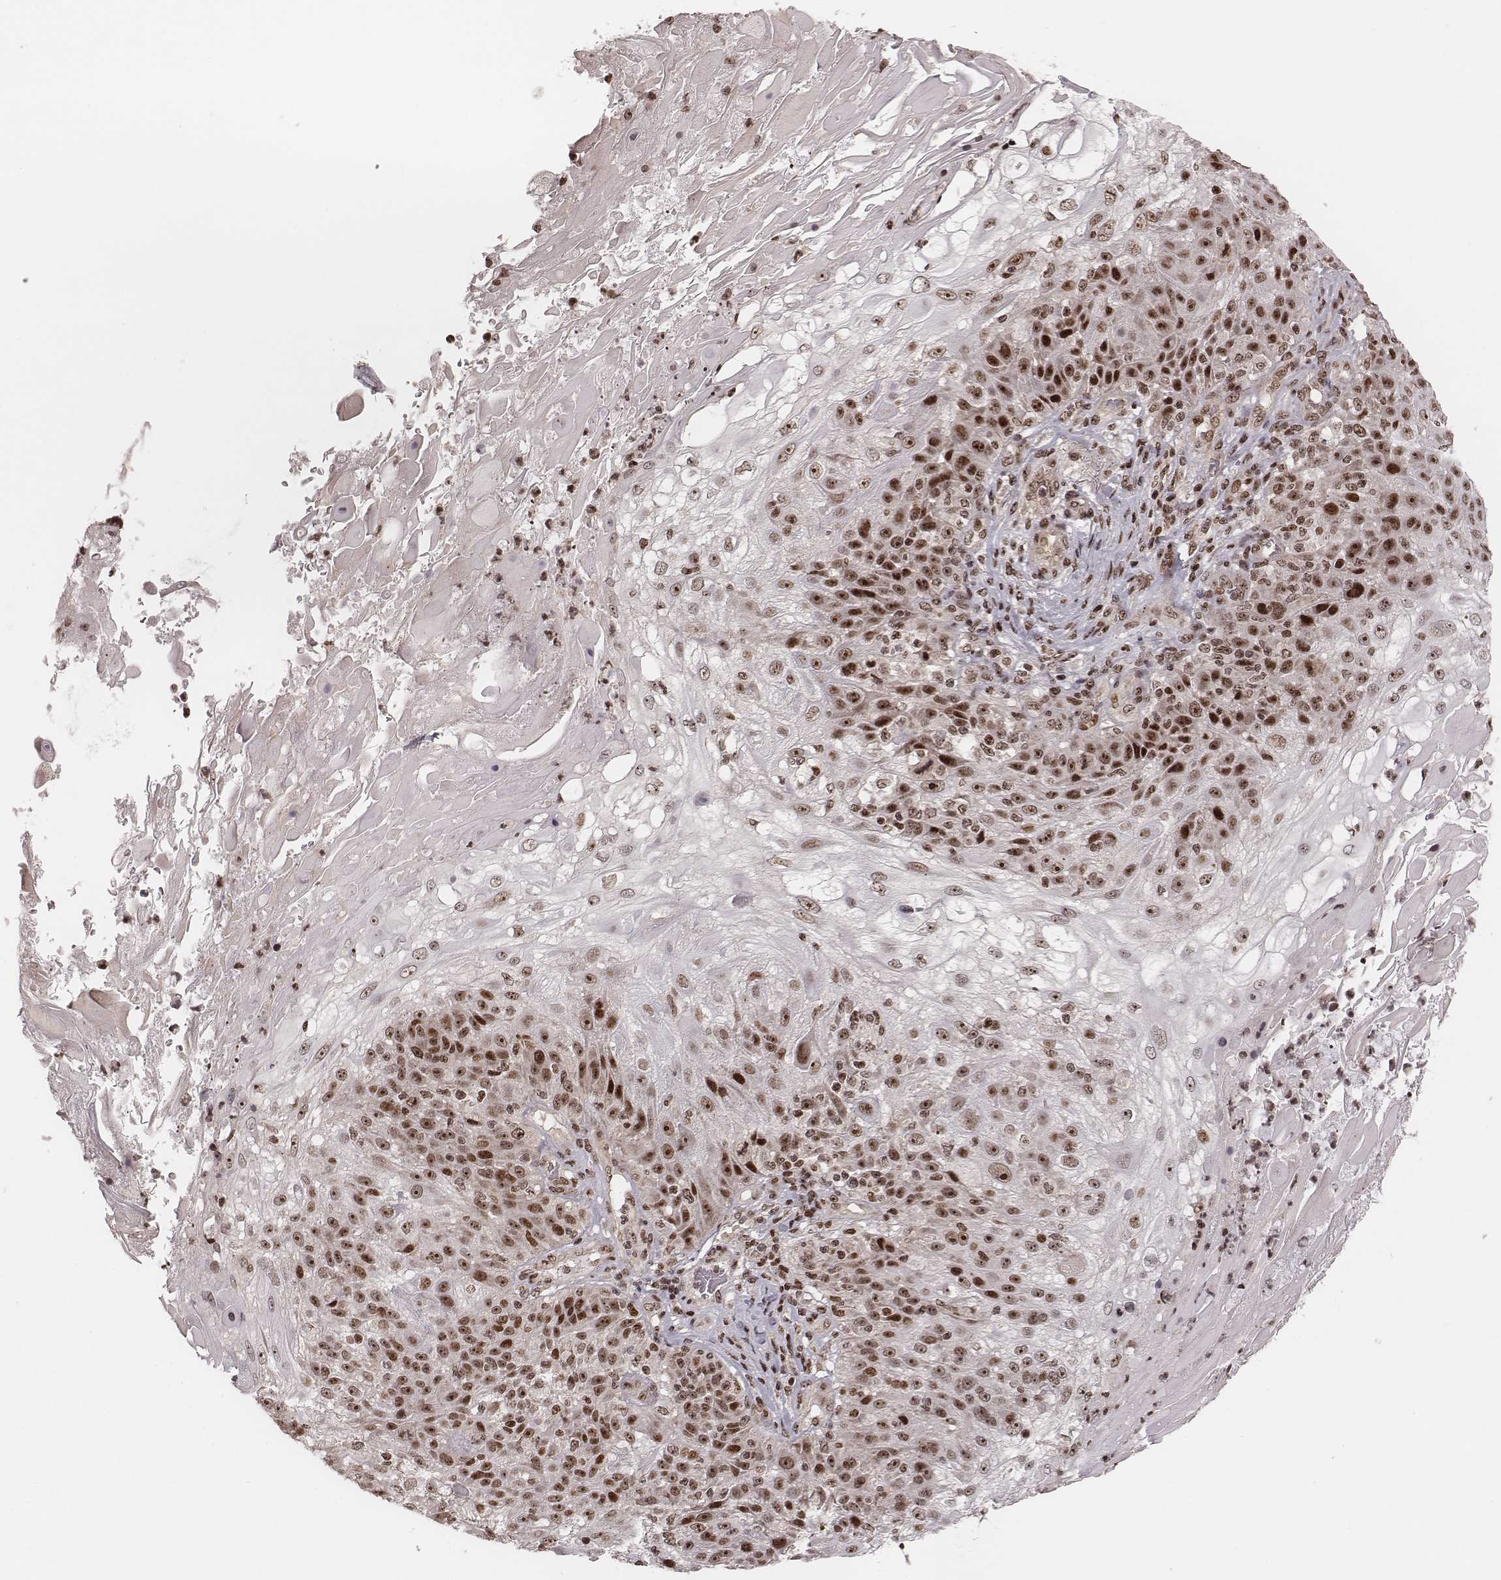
{"staining": {"intensity": "moderate", "quantity": "25%-75%", "location": "nuclear"}, "tissue": "skin cancer", "cell_type": "Tumor cells", "image_type": "cancer", "snomed": [{"axis": "morphology", "description": "Normal tissue, NOS"}, {"axis": "morphology", "description": "Squamous cell carcinoma, NOS"}, {"axis": "topography", "description": "Skin"}], "caption": "IHC histopathology image of human skin squamous cell carcinoma stained for a protein (brown), which exhibits medium levels of moderate nuclear positivity in approximately 25%-75% of tumor cells.", "gene": "VRK3", "patient": {"sex": "female", "age": 83}}